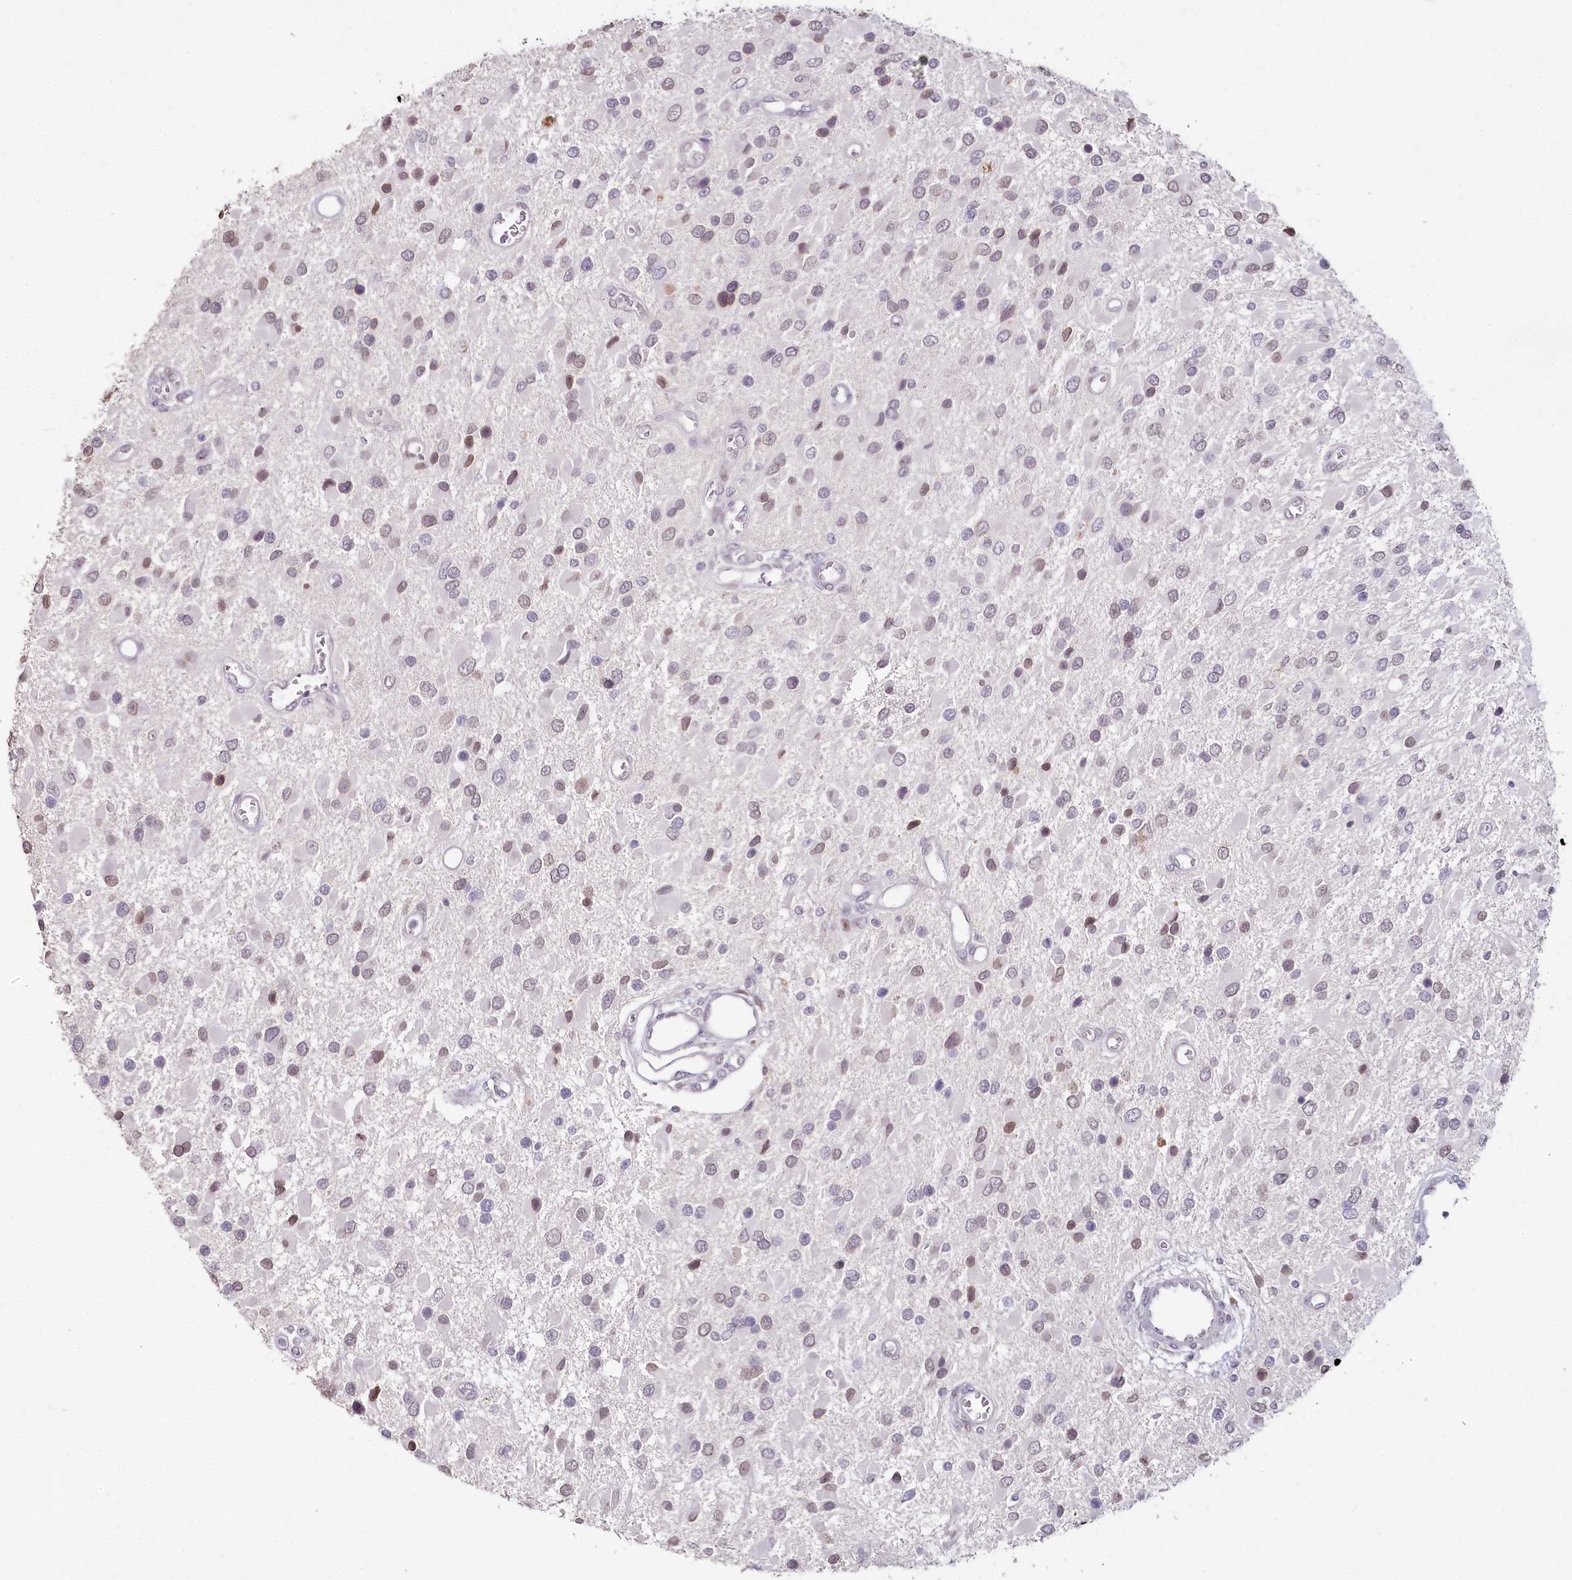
{"staining": {"intensity": "weak", "quantity": "<25%", "location": "nuclear"}, "tissue": "glioma", "cell_type": "Tumor cells", "image_type": "cancer", "snomed": [{"axis": "morphology", "description": "Glioma, malignant, High grade"}, {"axis": "topography", "description": "Brain"}], "caption": "Human malignant glioma (high-grade) stained for a protein using immunohistochemistry shows no positivity in tumor cells.", "gene": "HPD", "patient": {"sex": "male", "age": 53}}